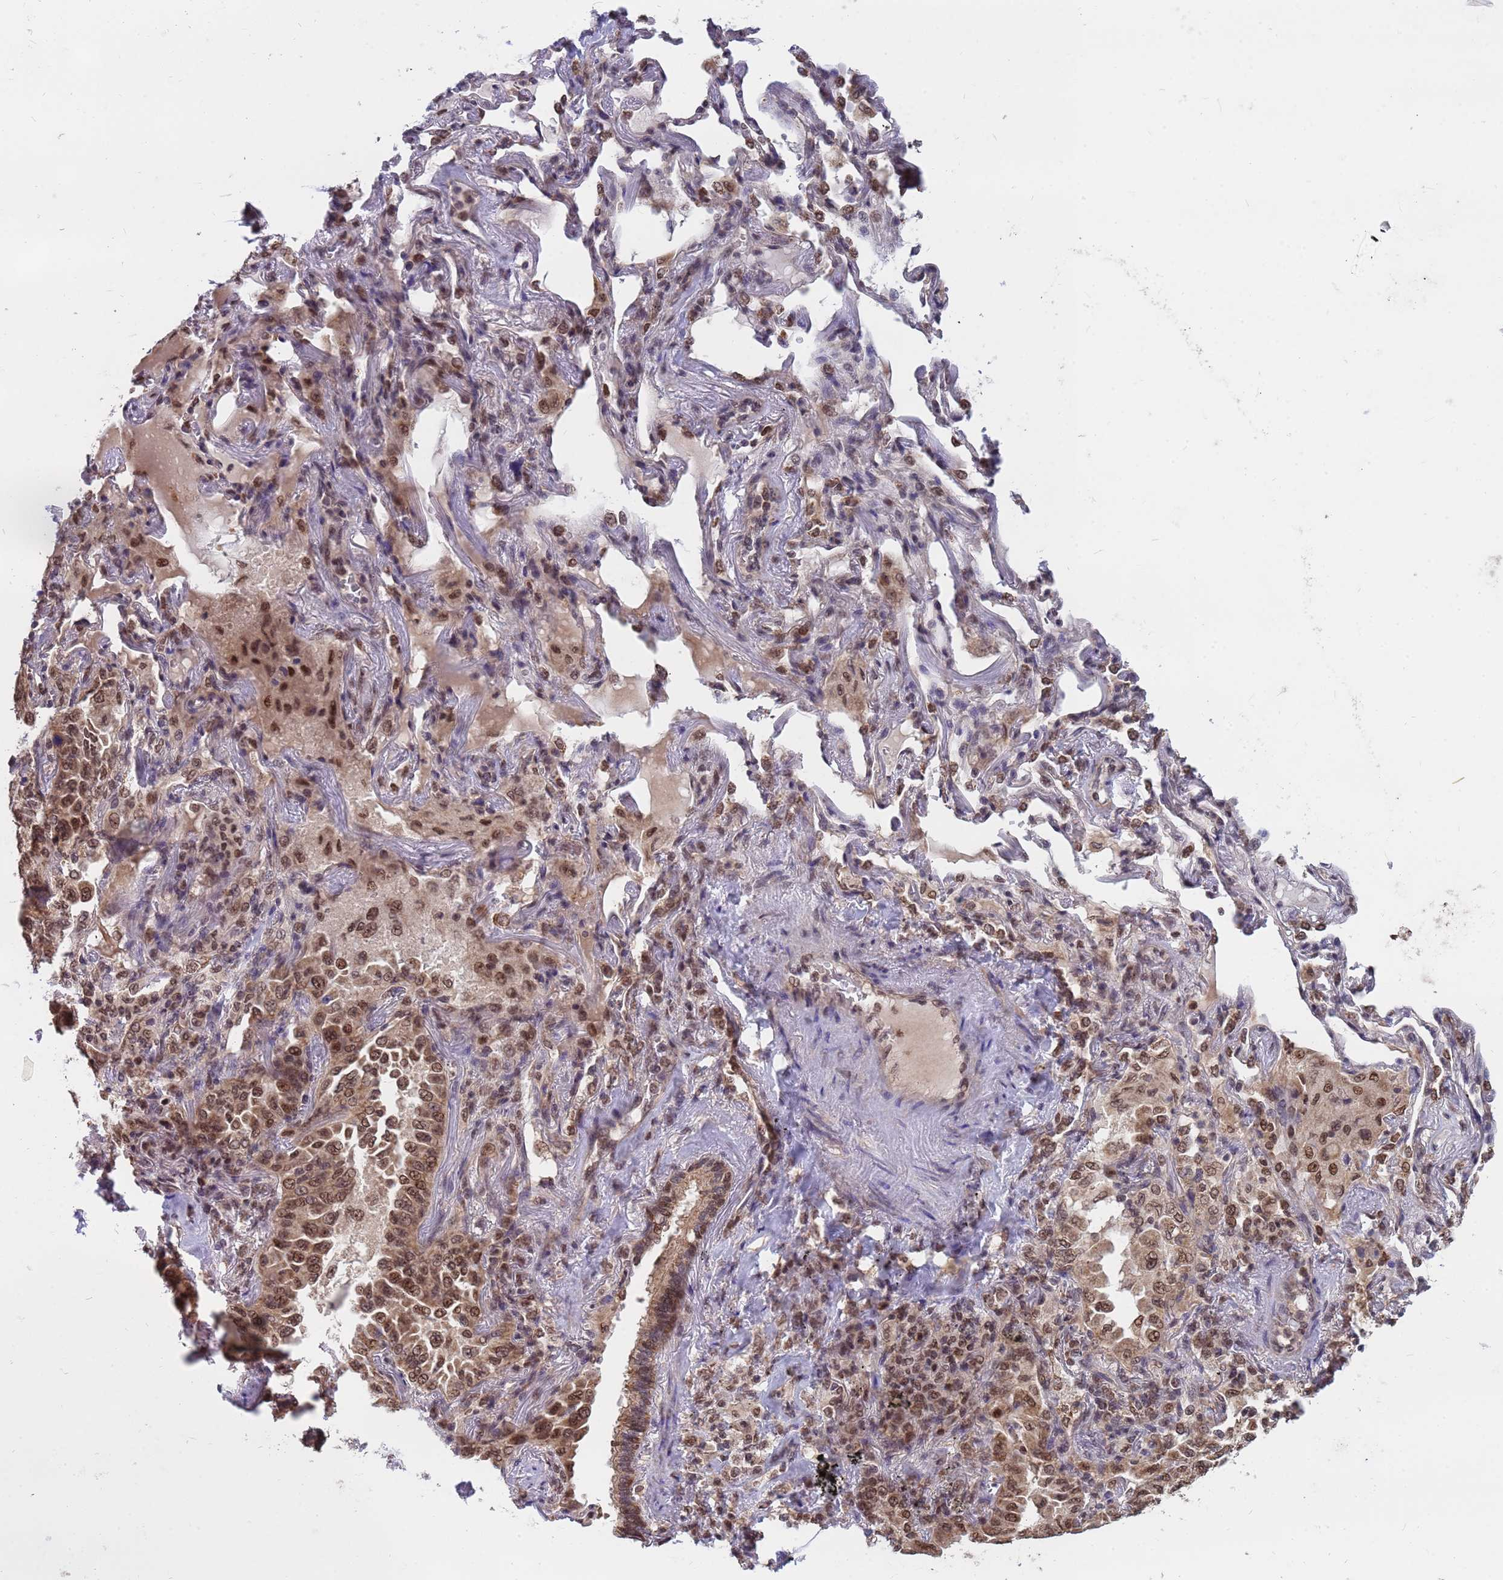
{"staining": {"intensity": "strong", "quantity": ">75%", "location": "nuclear"}, "tissue": "lung cancer", "cell_type": "Tumor cells", "image_type": "cancer", "snomed": [{"axis": "morphology", "description": "Adenocarcinoma, NOS"}, {"axis": "topography", "description": "Lung"}], "caption": "This photomicrograph displays IHC staining of adenocarcinoma (lung), with high strong nuclear staining in approximately >75% of tumor cells.", "gene": "DENND2B", "patient": {"sex": "female", "age": 69}}